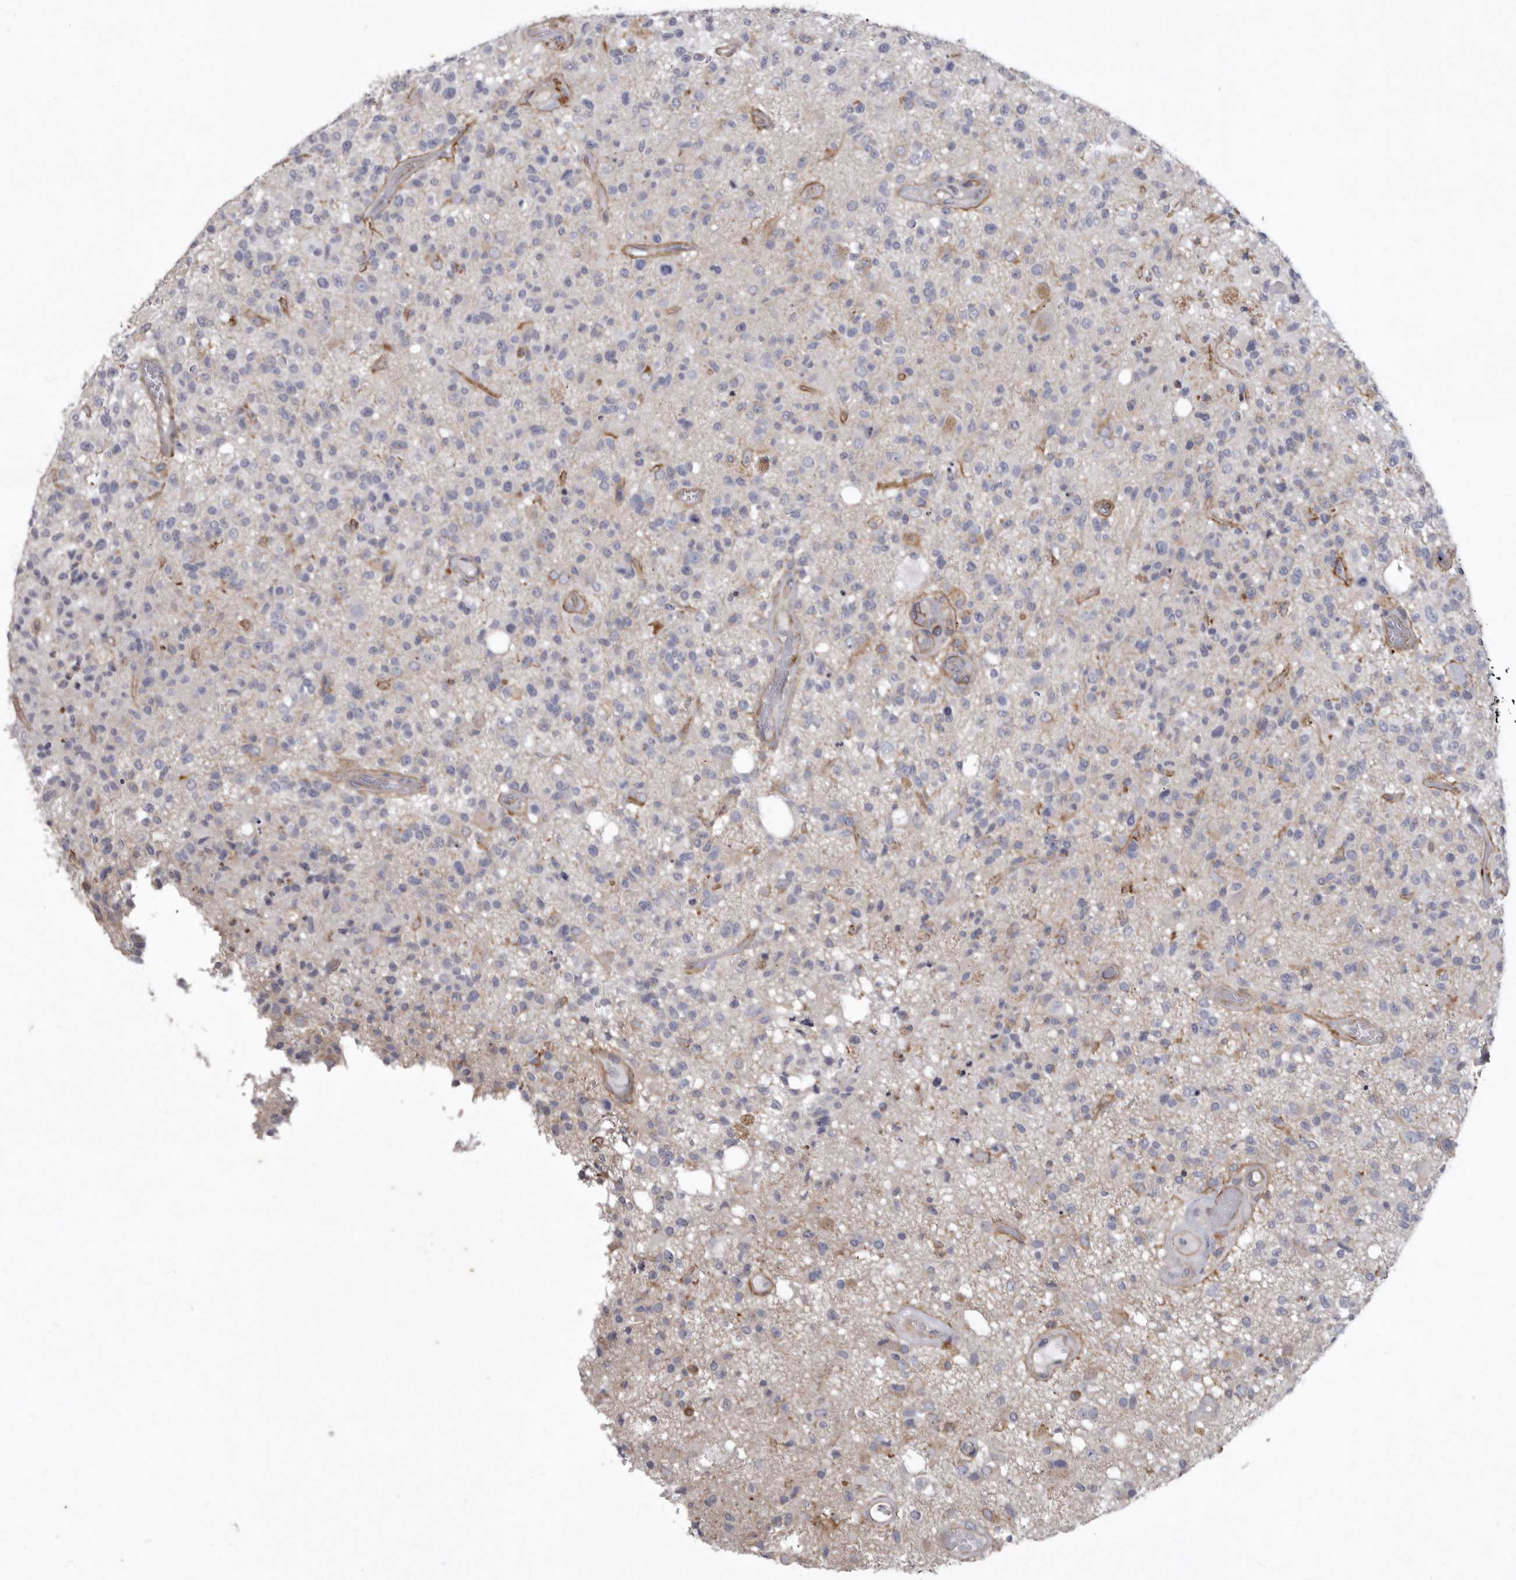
{"staining": {"intensity": "negative", "quantity": "none", "location": "none"}, "tissue": "glioma", "cell_type": "Tumor cells", "image_type": "cancer", "snomed": [{"axis": "morphology", "description": "Glioma, malignant, High grade"}, {"axis": "morphology", "description": "Glioblastoma, NOS"}, {"axis": "topography", "description": "Brain"}], "caption": "Protein analysis of glioma demonstrates no significant expression in tumor cells.", "gene": "P2RX6", "patient": {"sex": "male", "age": 60}}